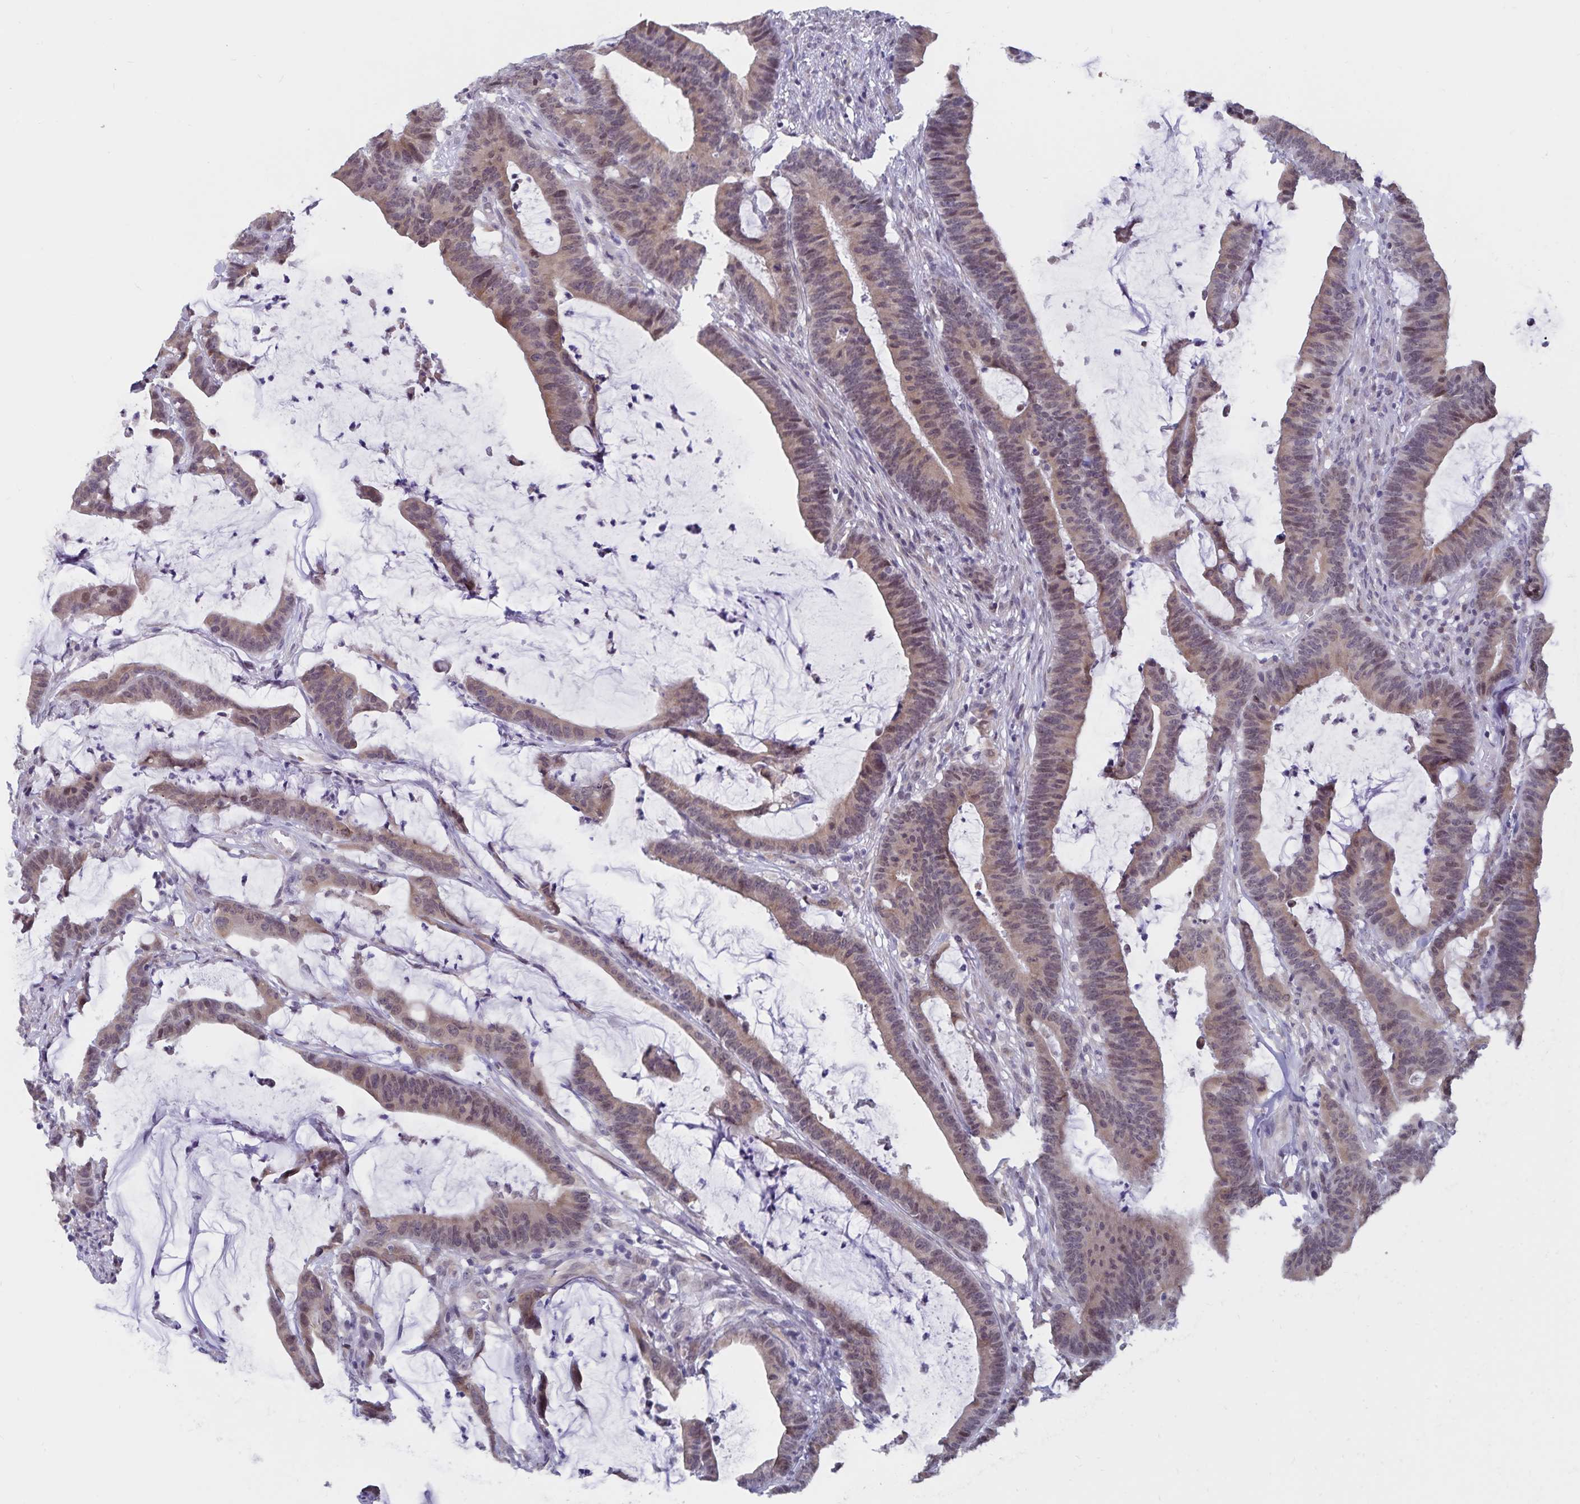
{"staining": {"intensity": "weak", "quantity": ">75%", "location": "cytoplasmic/membranous"}, "tissue": "colorectal cancer", "cell_type": "Tumor cells", "image_type": "cancer", "snomed": [{"axis": "morphology", "description": "Adenocarcinoma, NOS"}, {"axis": "topography", "description": "Colon"}], "caption": "Weak cytoplasmic/membranous staining is identified in about >75% of tumor cells in colorectal adenocarcinoma.", "gene": "ATP2A2", "patient": {"sex": "female", "age": 78}}